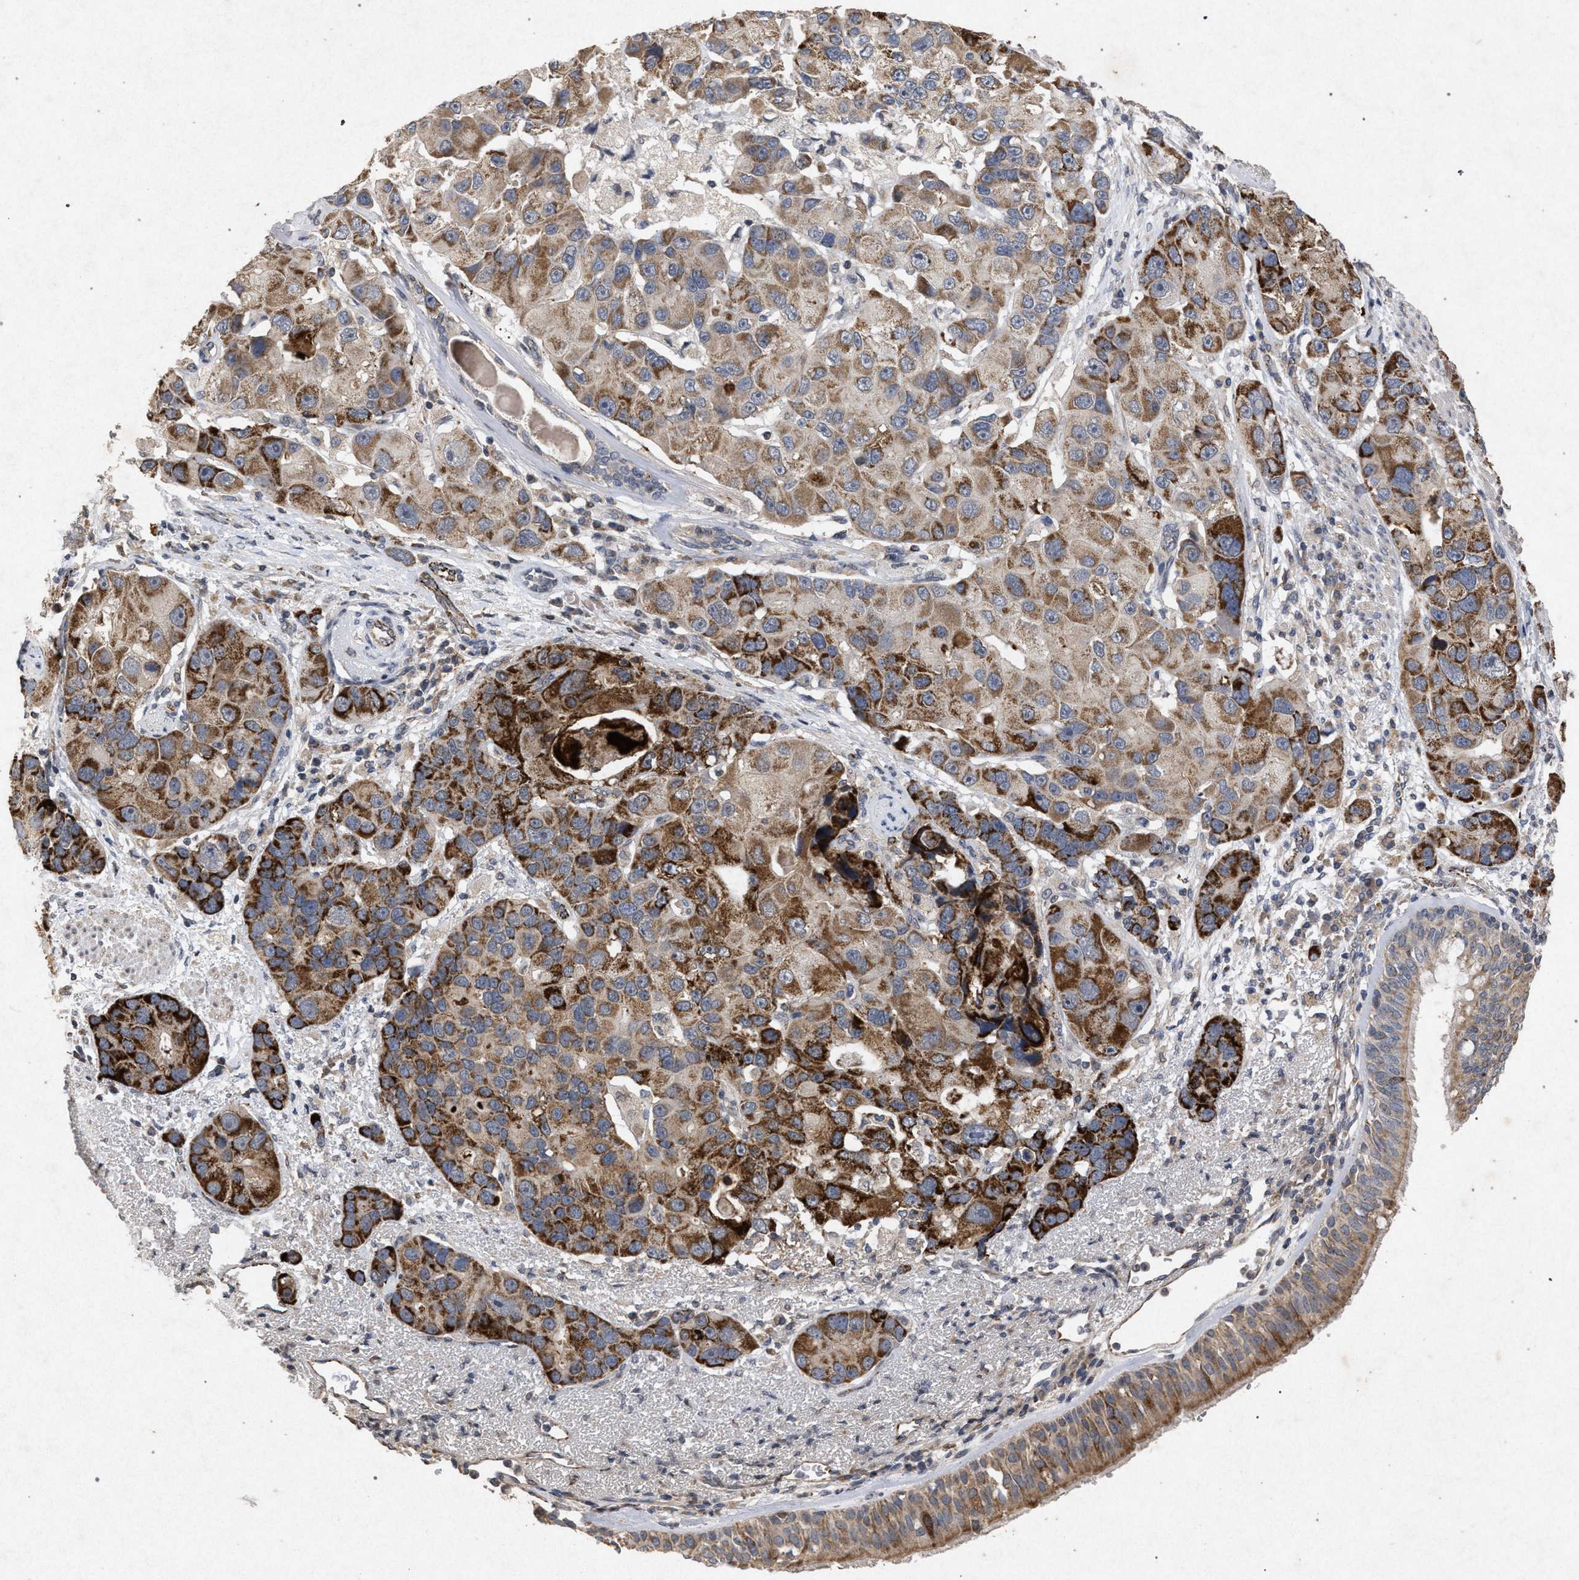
{"staining": {"intensity": "moderate", "quantity": ">75%", "location": "cytoplasmic/membranous"}, "tissue": "bronchus", "cell_type": "Respiratory epithelial cells", "image_type": "normal", "snomed": [{"axis": "morphology", "description": "Normal tissue, NOS"}, {"axis": "morphology", "description": "Adenocarcinoma, NOS"}, {"axis": "morphology", "description": "Adenocarcinoma, metastatic, NOS"}, {"axis": "topography", "description": "Lymph node"}, {"axis": "topography", "description": "Bronchus"}, {"axis": "topography", "description": "Lung"}], "caption": "Immunohistochemistry (DAB) staining of benign human bronchus reveals moderate cytoplasmic/membranous protein expression in about >75% of respiratory epithelial cells. The staining was performed using DAB, with brown indicating positive protein expression. Nuclei are stained blue with hematoxylin.", "gene": "PKD2L1", "patient": {"sex": "female", "age": 54}}